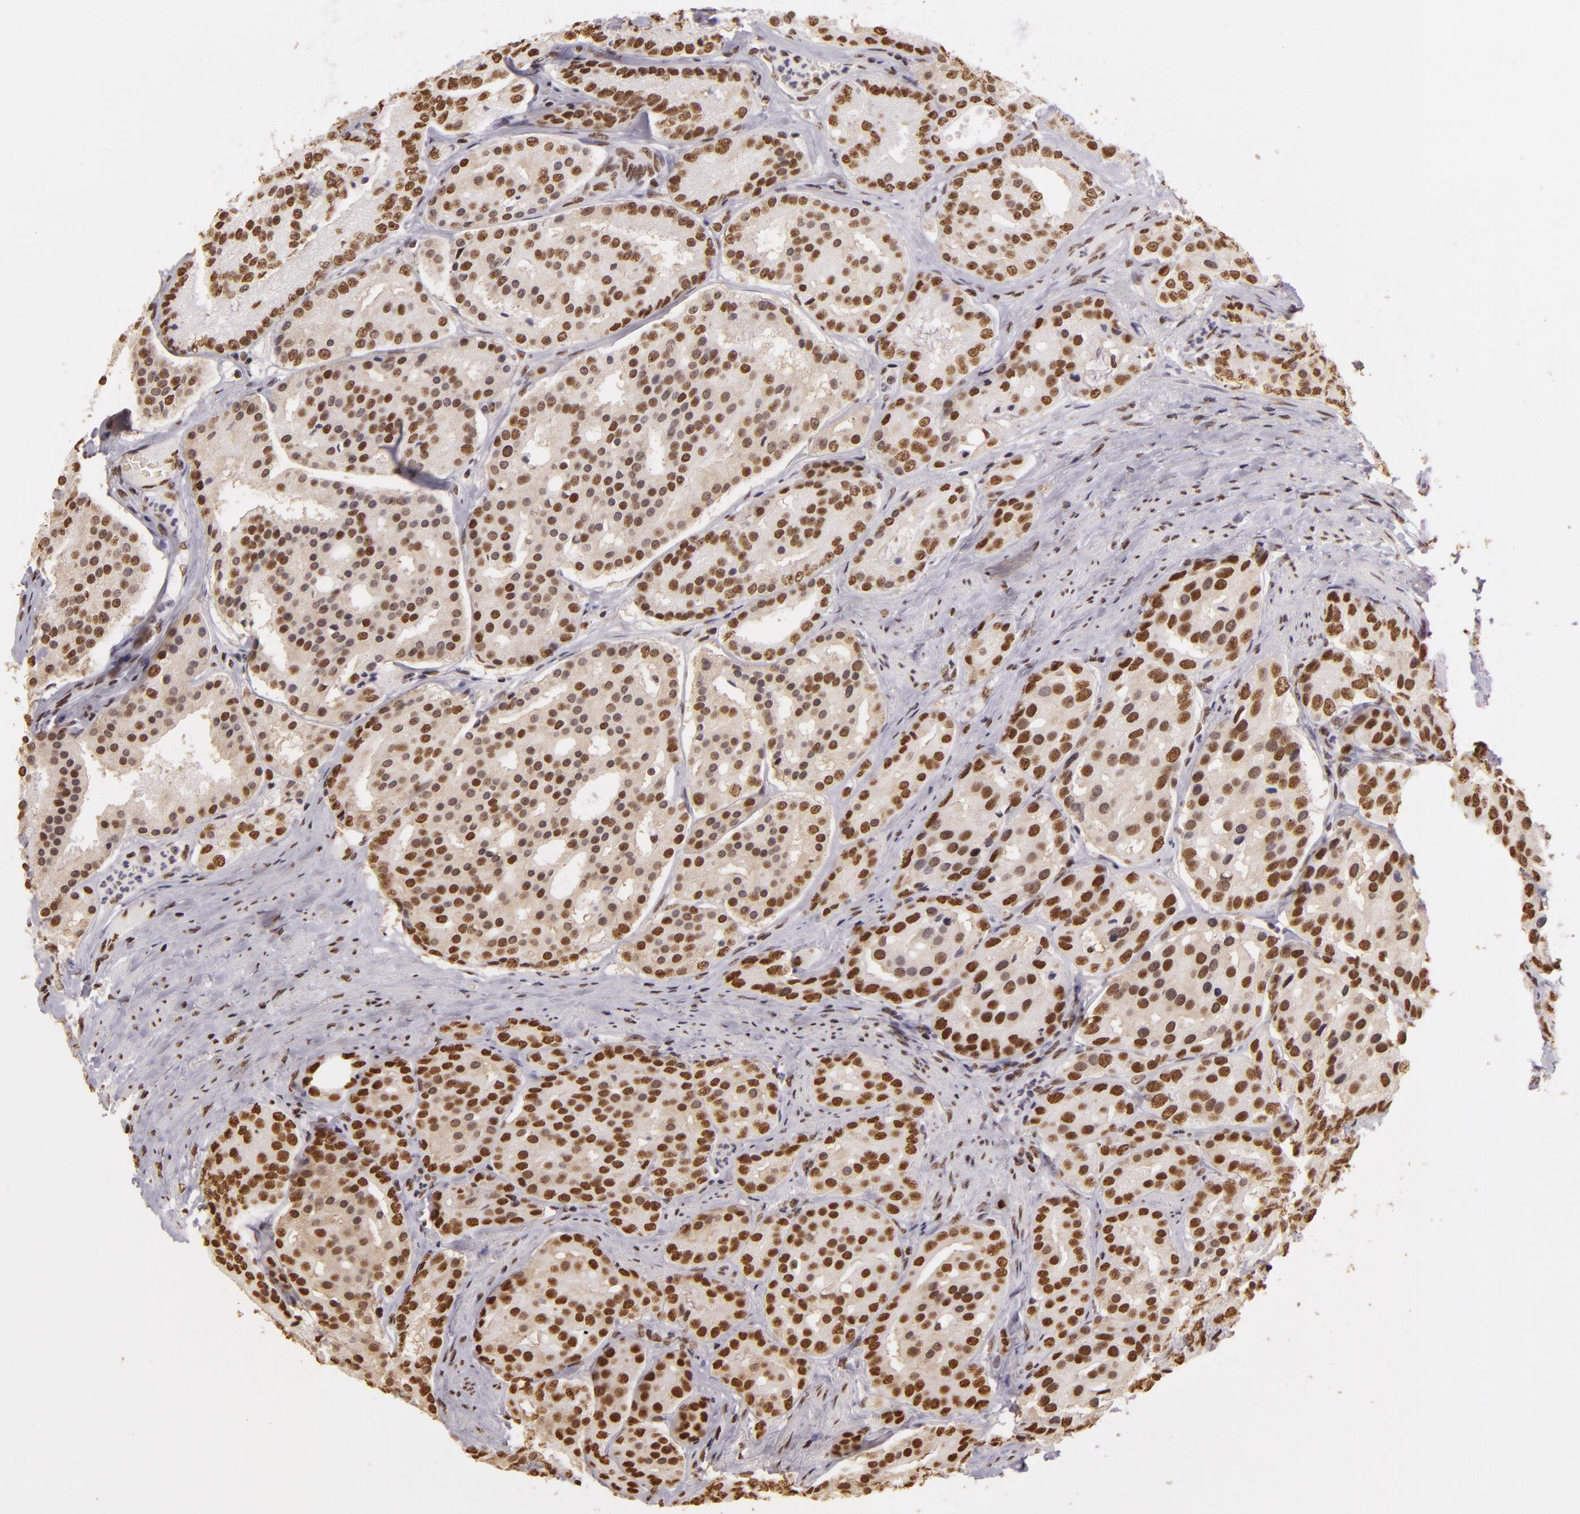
{"staining": {"intensity": "moderate", "quantity": ">75%", "location": "nuclear"}, "tissue": "prostate cancer", "cell_type": "Tumor cells", "image_type": "cancer", "snomed": [{"axis": "morphology", "description": "Adenocarcinoma, High grade"}, {"axis": "topography", "description": "Prostate"}], "caption": "High-grade adenocarcinoma (prostate) stained with a brown dye reveals moderate nuclear positive expression in about >75% of tumor cells.", "gene": "PAPOLA", "patient": {"sex": "male", "age": 64}}